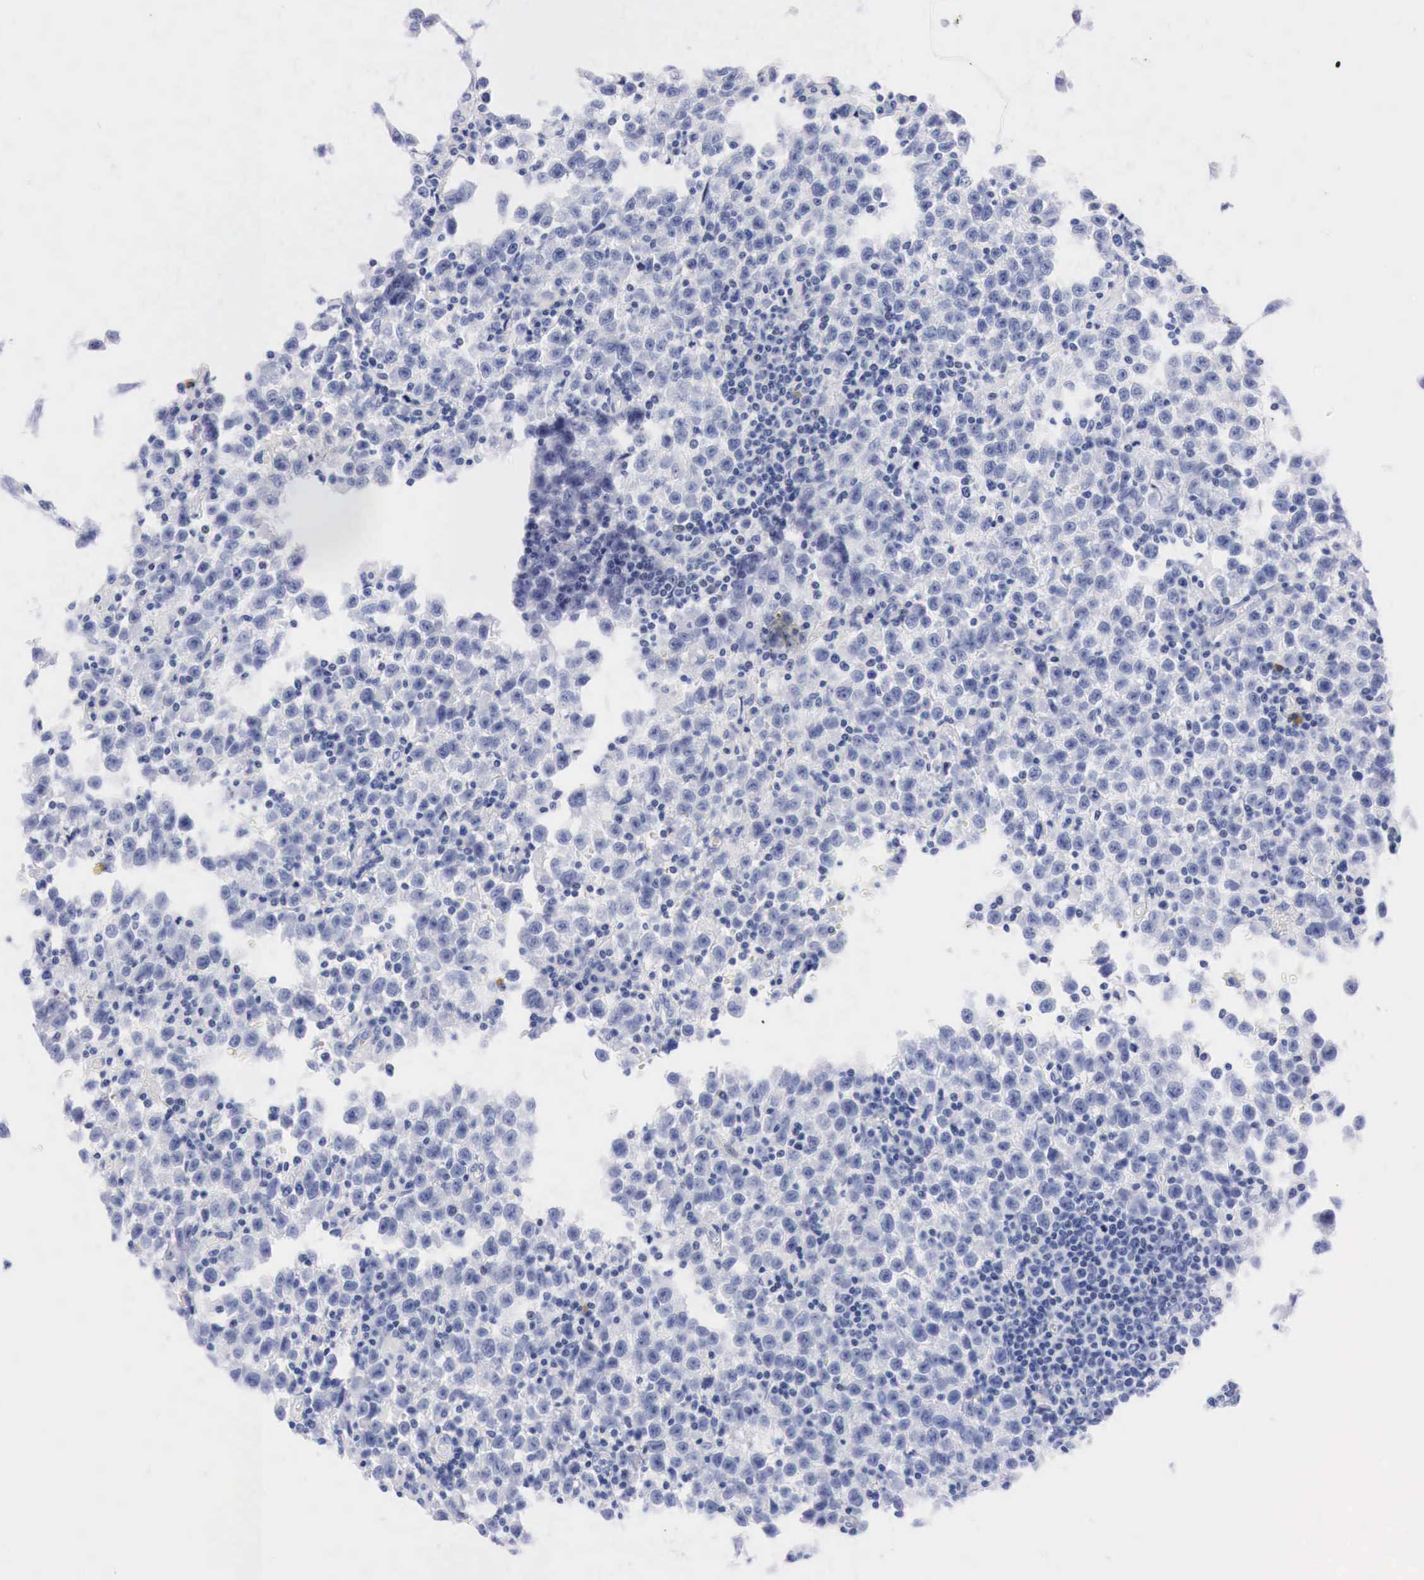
{"staining": {"intensity": "negative", "quantity": "none", "location": "none"}, "tissue": "testis cancer", "cell_type": "Tumor cells", "image_type": "cancer", "snomed": [{"axis": "morphology", "description": "Seminoma, NOS"}, {"axis": "topography", "description": "Testis"}], "caption": "The immunohistochemistry (IHC) micrograph has no significant positivity in tumor cells of seminoma (testis) tissue. (DAB (3,3'-diaminobenzidine) immunohistochemistry, high magnification).", "gene": "NKX2-1", "patient": {"sex": "male", "age": 35}}